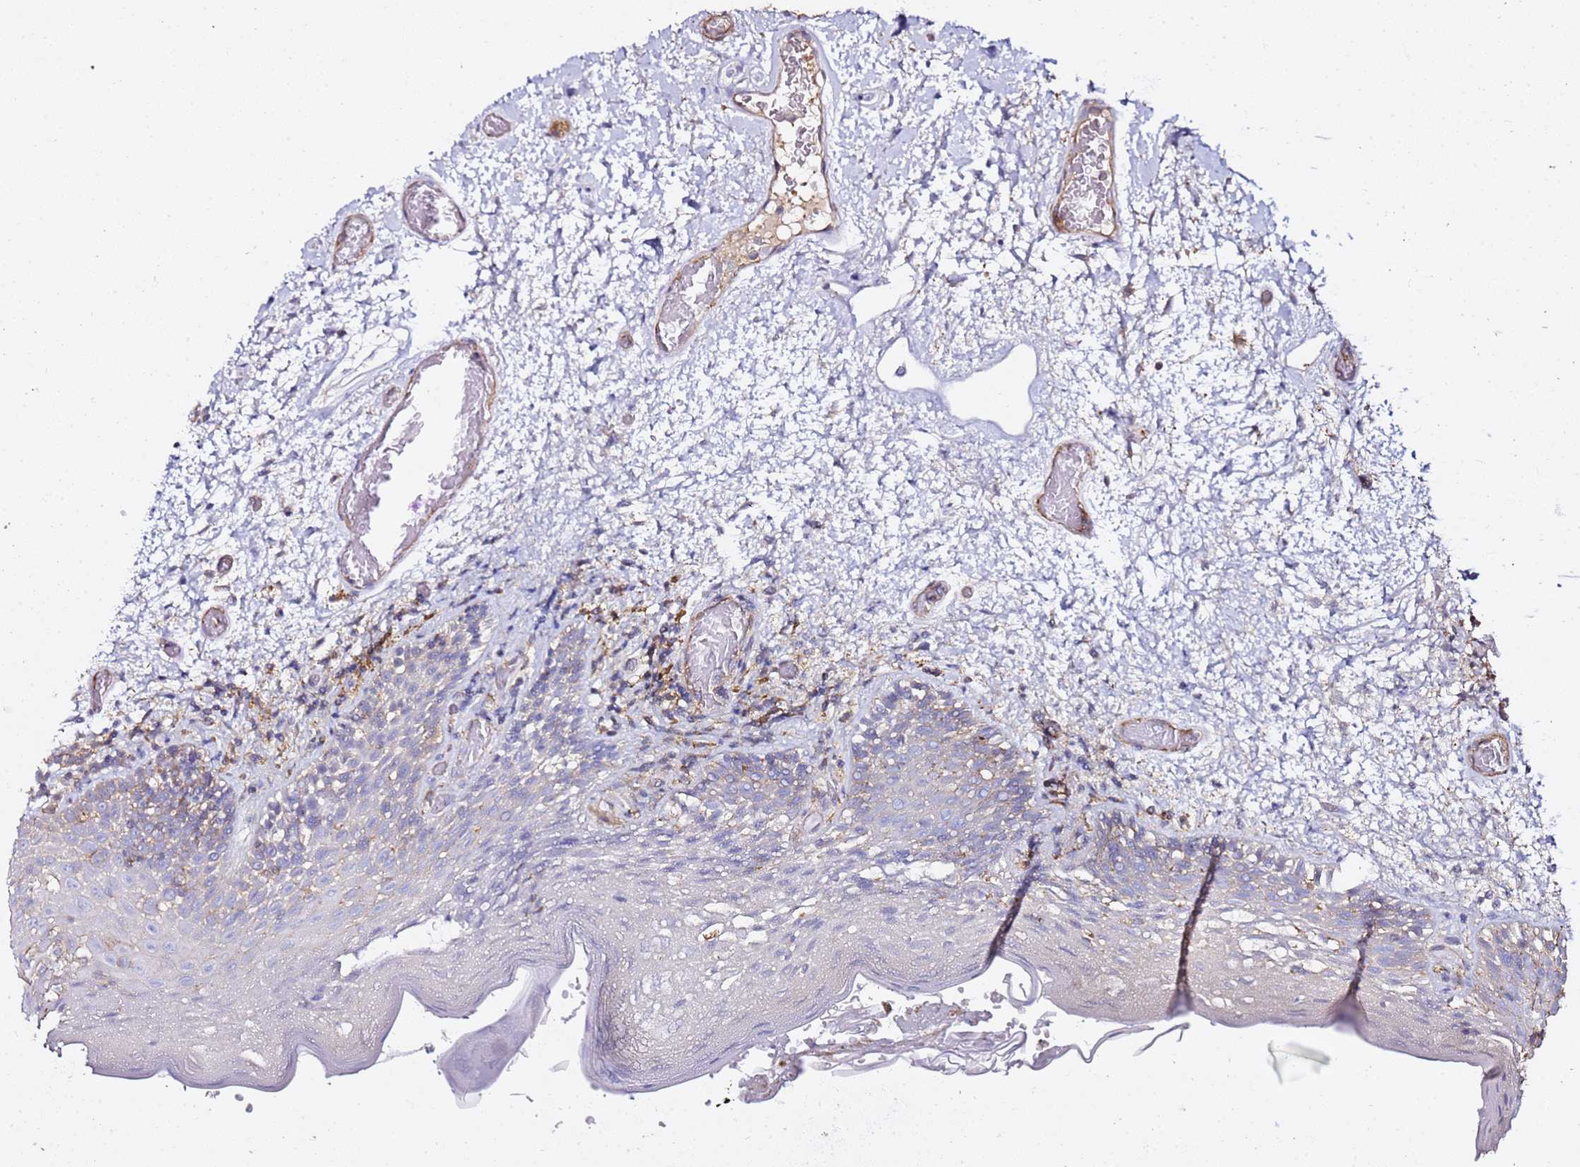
{"staining": {"intensity": "moderate", "quantity": "<25%", "location": "cytoplasmic/membranous"}, "tissue": "oral mucosa", "cell_type": "Squamous epithelial cells", "image_type": "normal", "snomed": [{"axis": "morphology", "description": "Normal tissue, NOS"}, {"axis": "morphology", "description": "Squamous cell carcinoma, NOS"}, {"axis": "topography", "description": "Oral tissue"}, {"axis": "topography", "description": "Tounge, NOS"}, {"axis": "topography", "description": "Head-Neck"}], "caption": "Immunohistochemistry (IHC) (DAB) staining of unremarkable oral mucosa exhibits moderate cytoplasmic/membranous protein expression in about <25% of squamous epithelial cells. (IHC, brightfield microscopy, high magnification).", "gene": "ZFP36L2", "patient": {"sex": "male", "age": 76}}